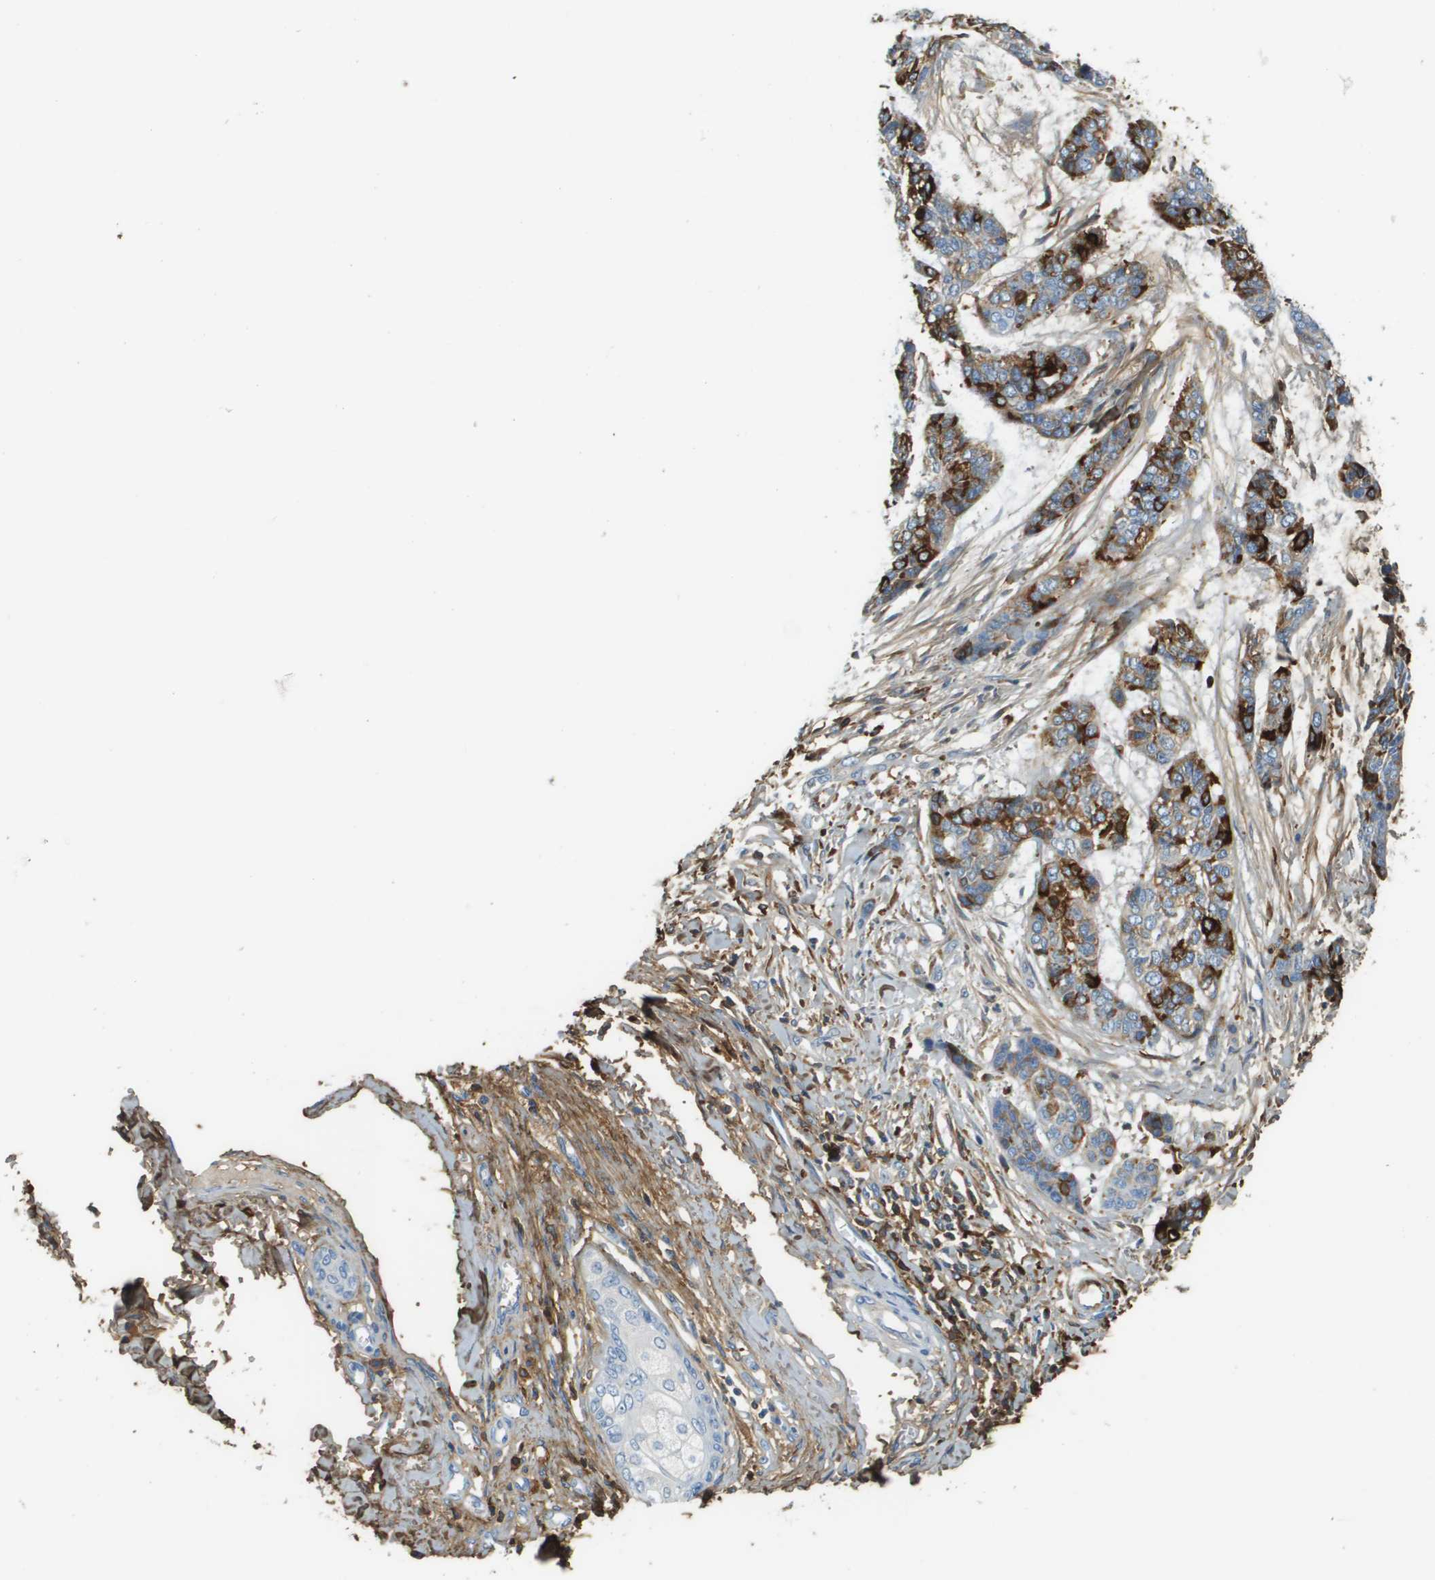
{"staining": {"intensity": "strong", "quantity": "<25%", "location": "cytoplasmic/membranous"}, "tissue": "skin cancer", "cell_type": "Tumor cells", "image_type": "cancer", "snomed": [{"axis": "morphology", "description": "Basal cell carcinoma"}, {"axis": "topography", "description": "Skin"}], "caption": "This photomicrograph demonstrates immunohistochemistry (IHC) staining of skin cancer, with medium strong cytoplasmic/membranous positivity in about <25% of tumor cells.", "gene": "DCN", "patient": {"sex": "female", "age": 64}}